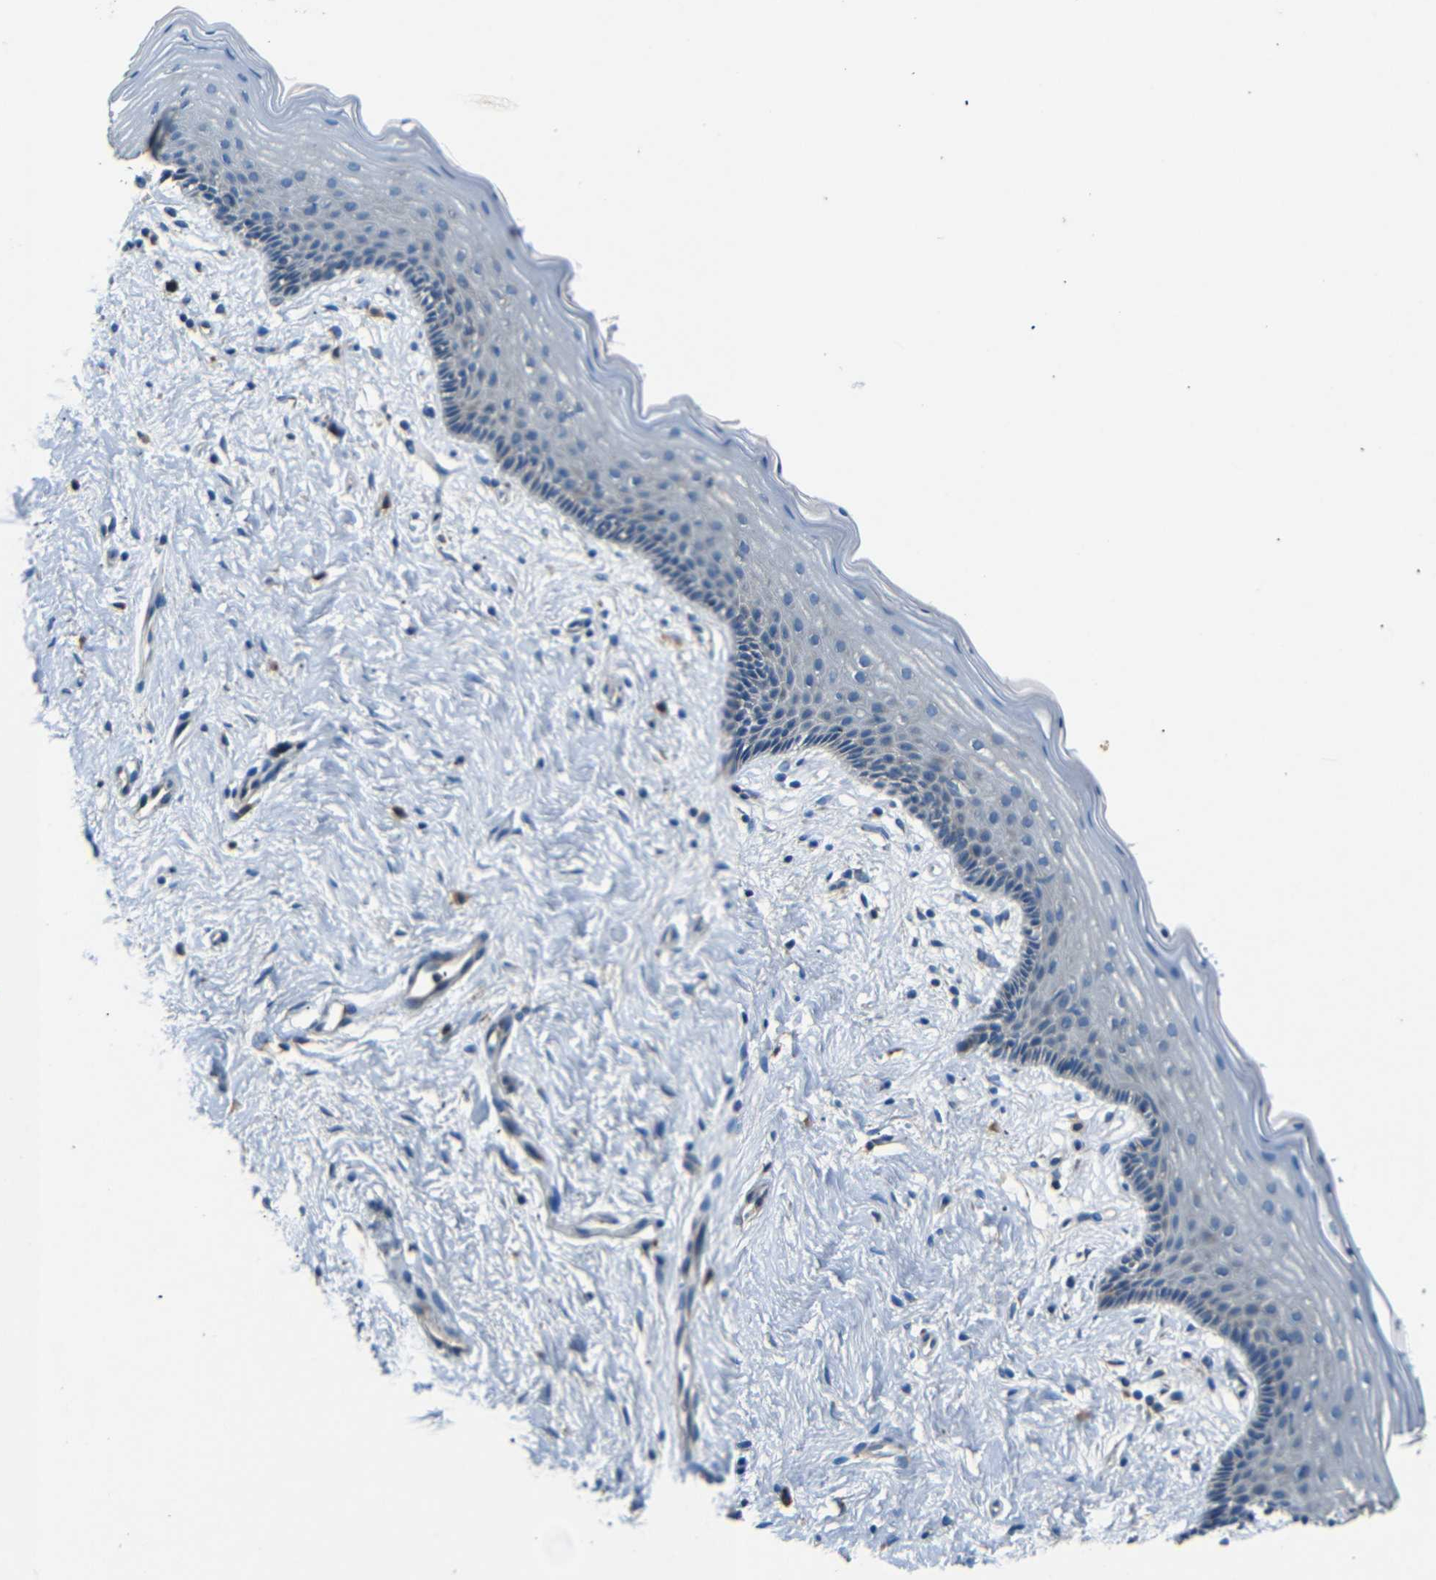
{"staining": {"intensity": "weak", "quantity": "<25%", "location": "cytoplasmic/membranous"}, "tissue": "vagina", "cell_type": "Squamous epithelial cells", "image_type": "normal", "snomed": [{"axis": "morphology", "description": "Normal tissue, NOS"}, {"axis": "topography", "description": "Vagina"}], "caption": "An immunohistochemistry photomicrograph of benign vagina is shown. There is no staining in squamous epithelial cells of vagina.", "gene": "NETO2", "patient": {"sex": "female", "age": 44}}